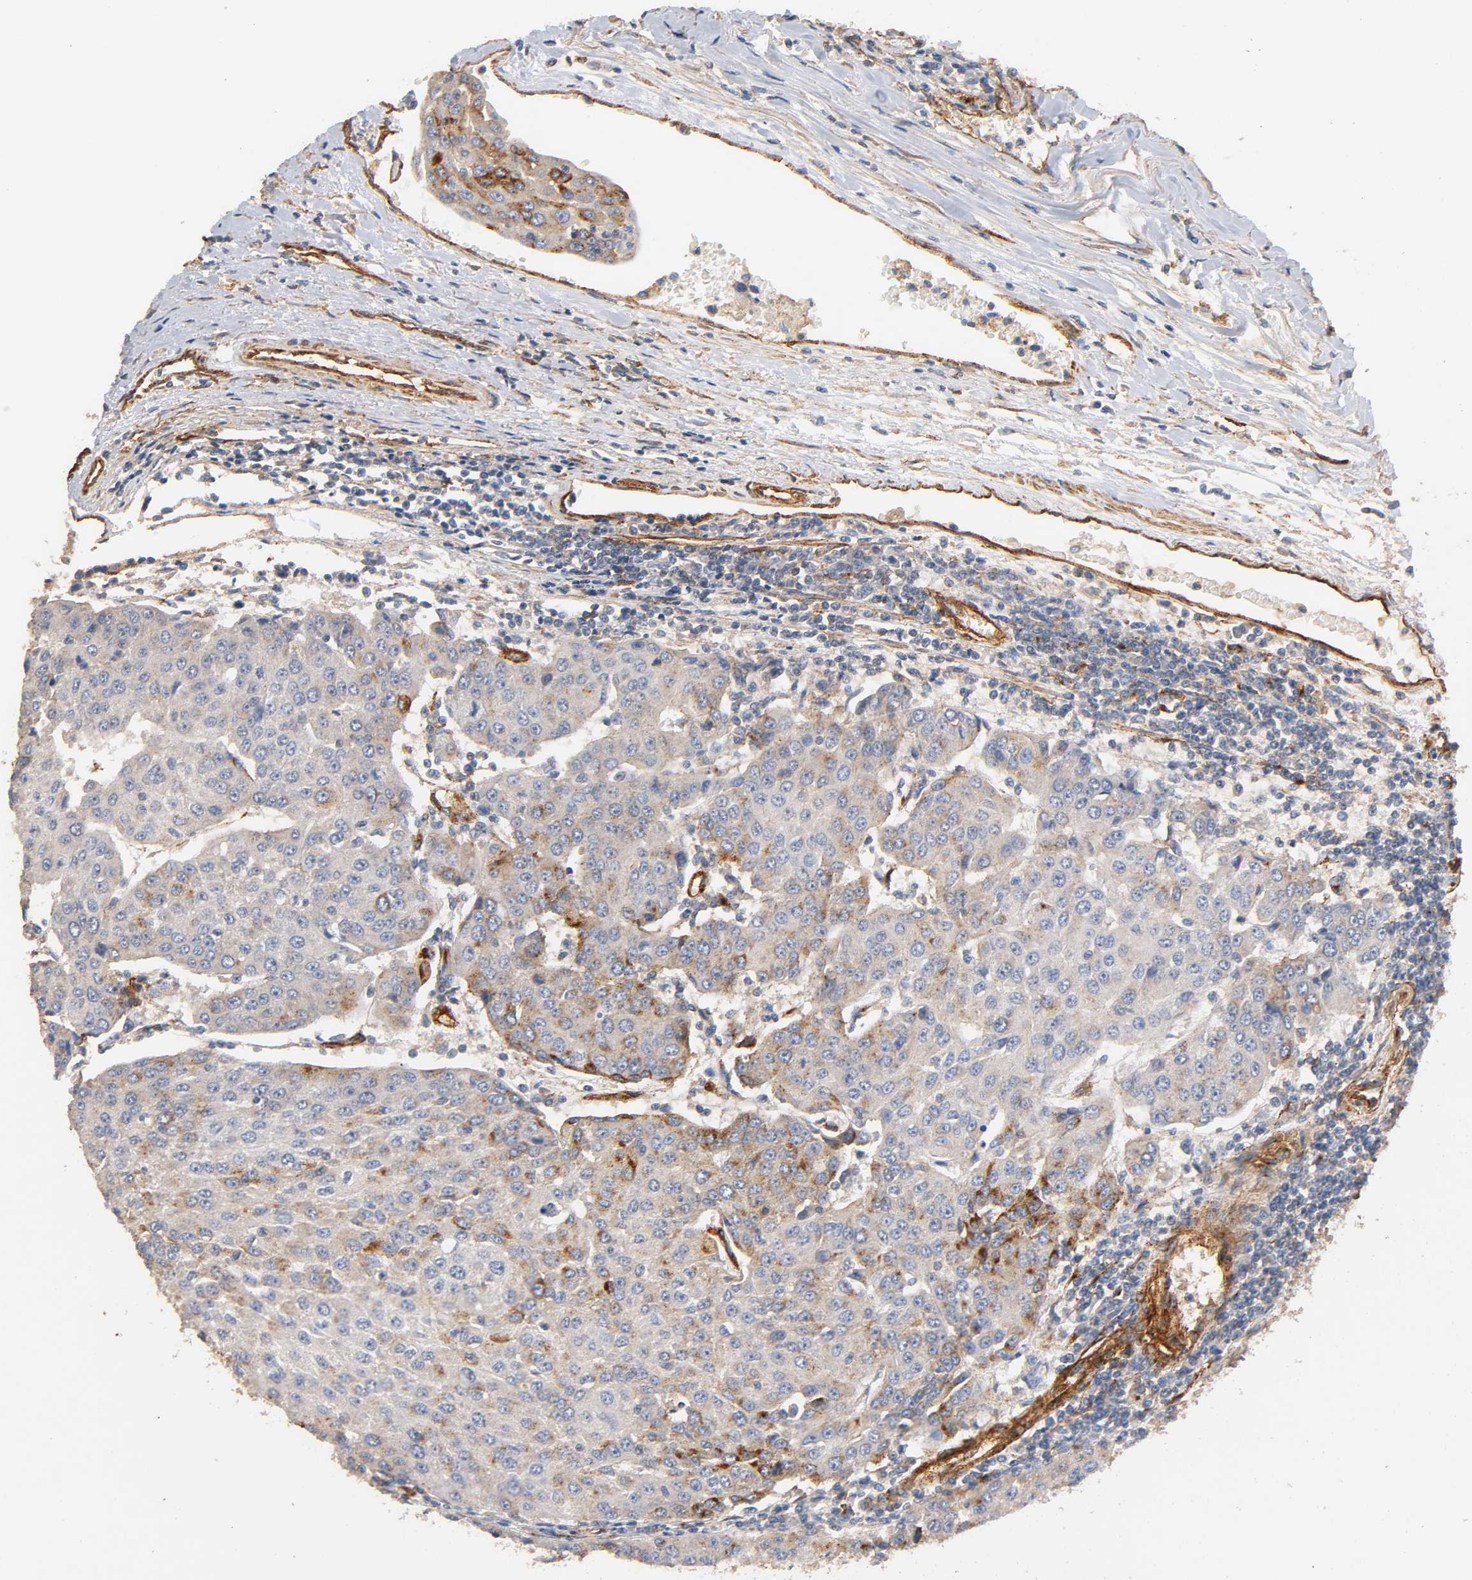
{"staining": {"intensity": "weak", "quantity": "<25%", "location": "cytoplasmic/membranous"}, "tissue": "urothelial cancer", "cell_type": "Tumor cells", "image_type": "cancer", "snomed": [{"axis": "morphology", "description": "Urothelial carcinoma, High grade"}, {"axis": "topography", "description": "Urinary bladder"}], "caption": "High power microscopy image of an immunohistochemistry (IHC) micrograph of urothelial cancer, revealing no significant expression in tumor cells.", "gene": "IFITM3", "patient": {"sex": "female", "age": 85}}